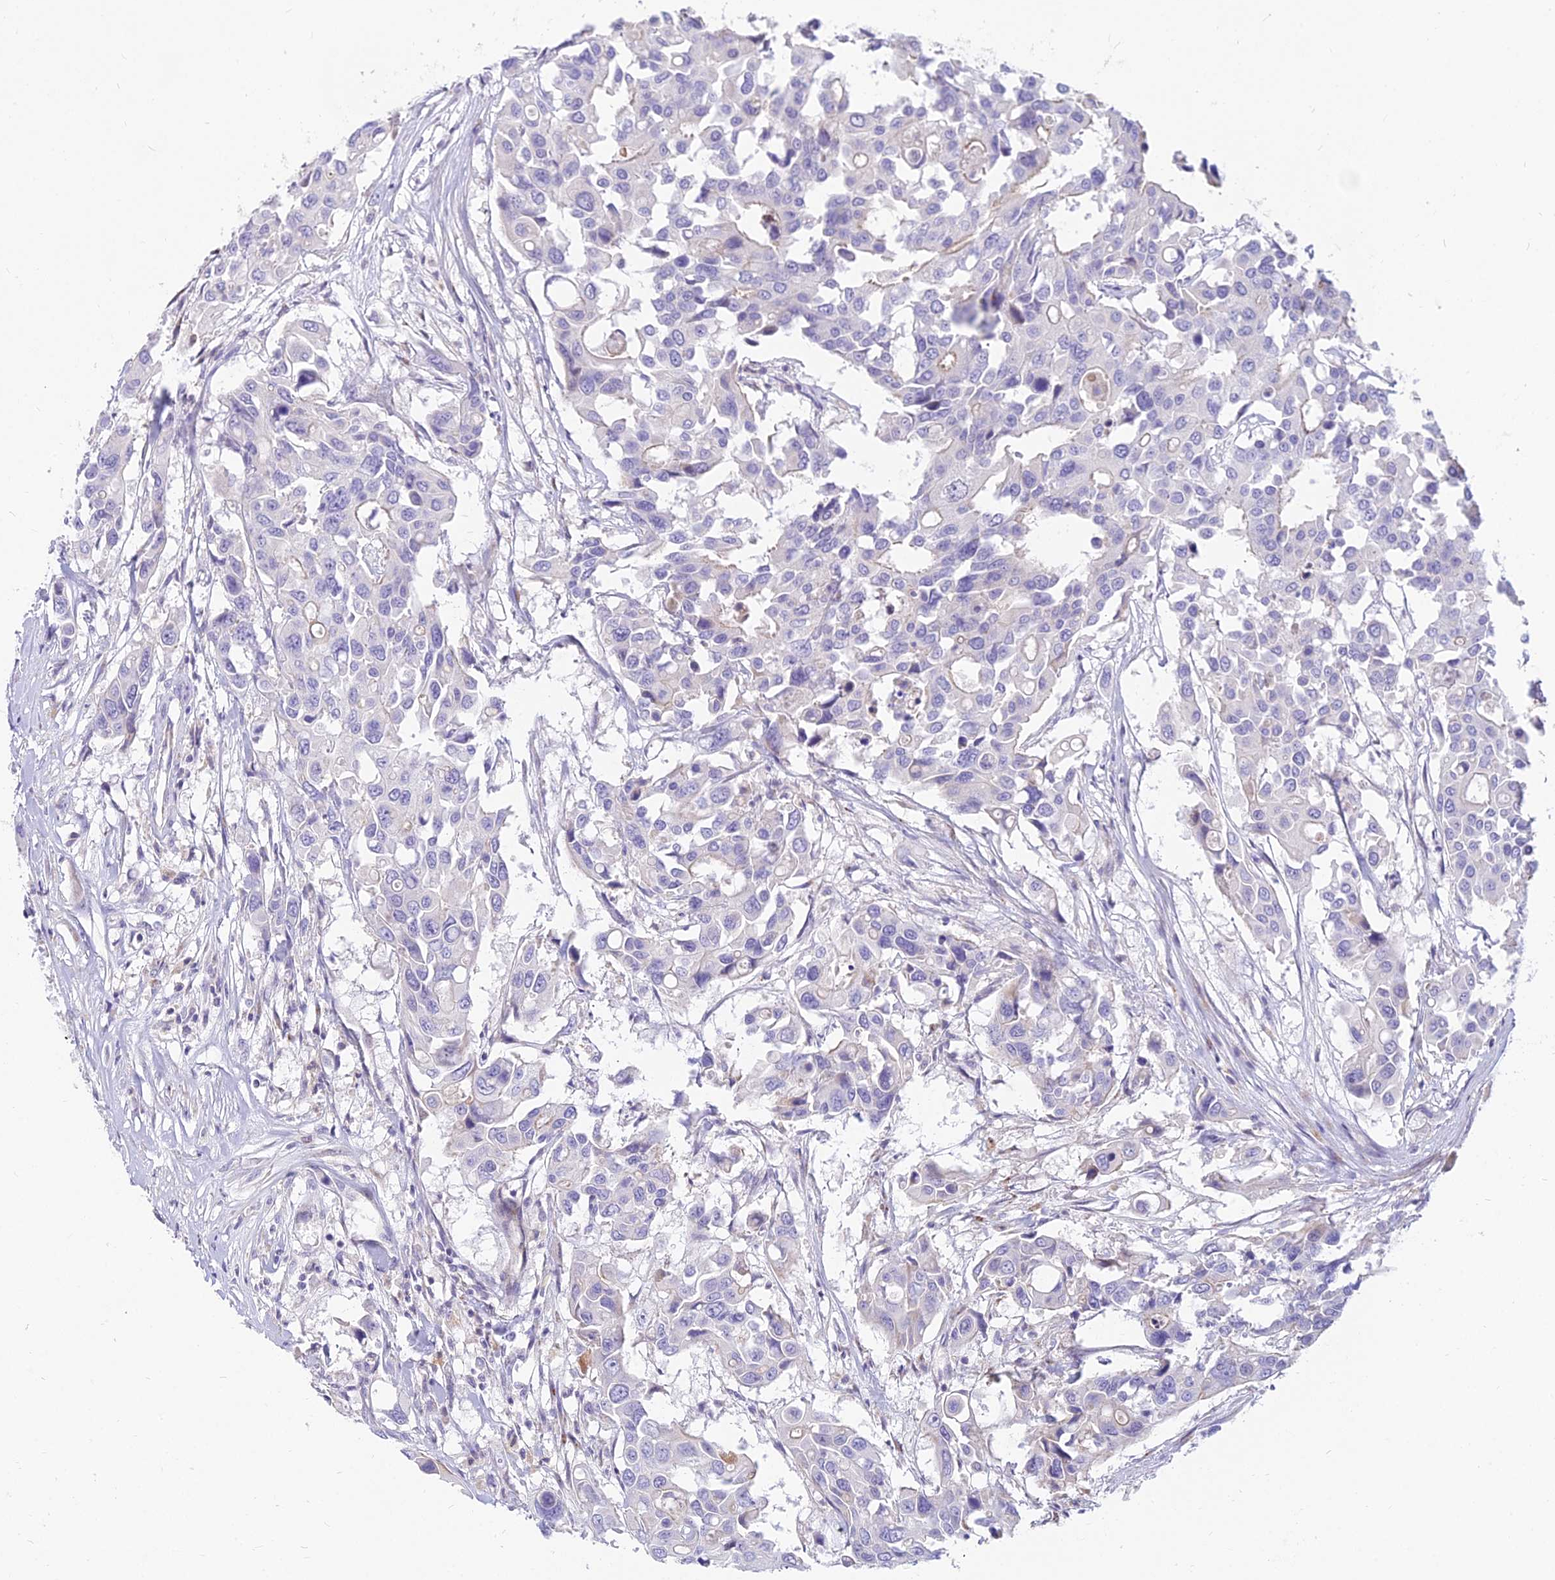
{"staining": {"intensity": "negative", "quantity": "none", "location": "none"}, "tissue": "colorectal cancer", "cell_type": "Tumor cells", "image_type": "cancer", "snomed": [{"axis": "morphology", "description": "Adenocarcinoma, NOS"}, {"axis": "topography", "description": "Colon"}], "caption": "Immunohistochemical staining of human adenocarcinoma (colorectal) shows no significant positivity in tumor cells.", "gene": "SMIM24", "patient": {"sex": "male", "age": 77}}